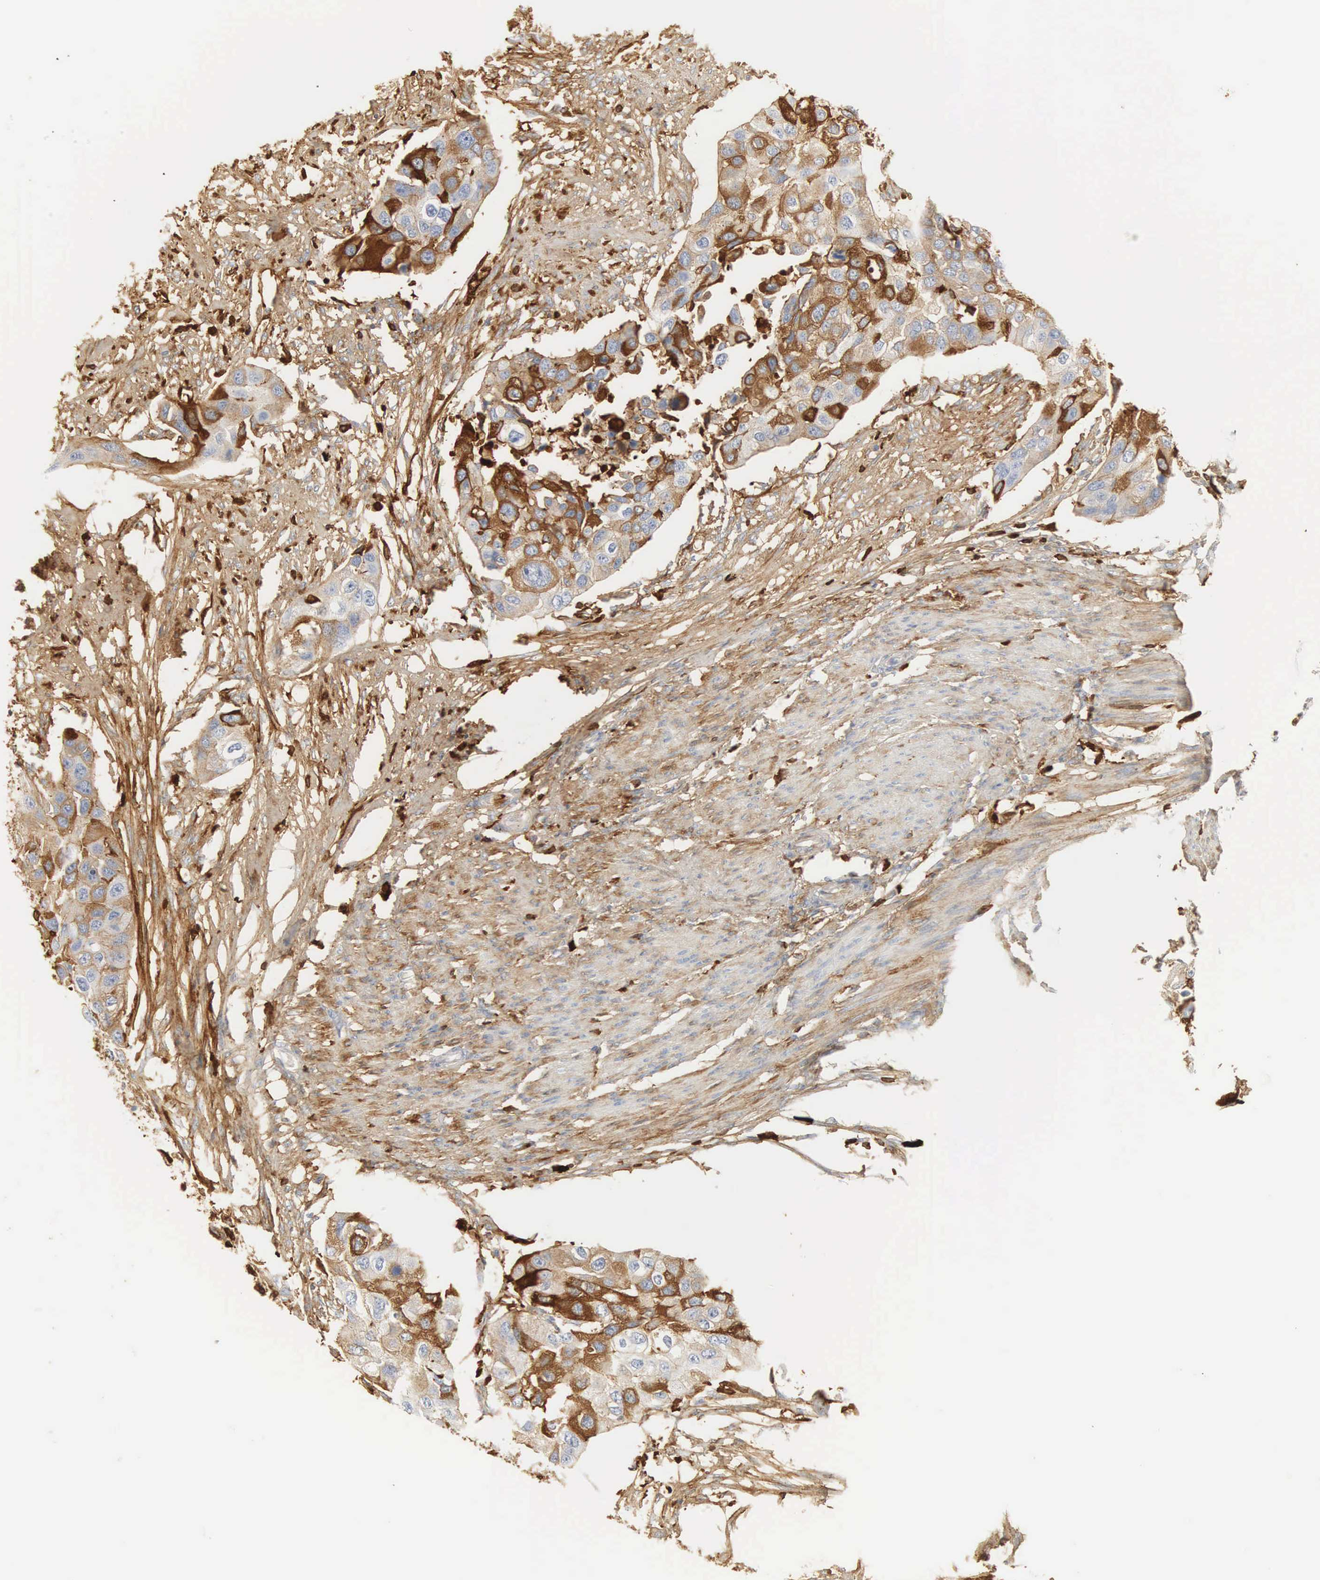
{"staining": {"intensity": "moderate", "quantity": "25%-75%", "location": "cytoplasmic/membranous"}, "tissue": "urothelial cancer", "cell_type": "Tumor cells", "image_type": "cancer", "snomed": [{"axis": "morphology", "description": "Urothelial carcinoma, High grade"}, {"axis": "topography", "description": "Urinary bladder"}], "caption": "The image shows immunohistochemical staining of urothelial carcinoma (high-grade). There is moderate cytoplasmic/membranous expression is seen in about 25%-75% of tumor cells. The staining was performed using DAB to visualize the protein expression in brown, while the nuclei were stained in blue with hematoxylin (Magnification: 20x).", "gene": "IGLC3", "patient": {"sex": "male", "age": 55}}